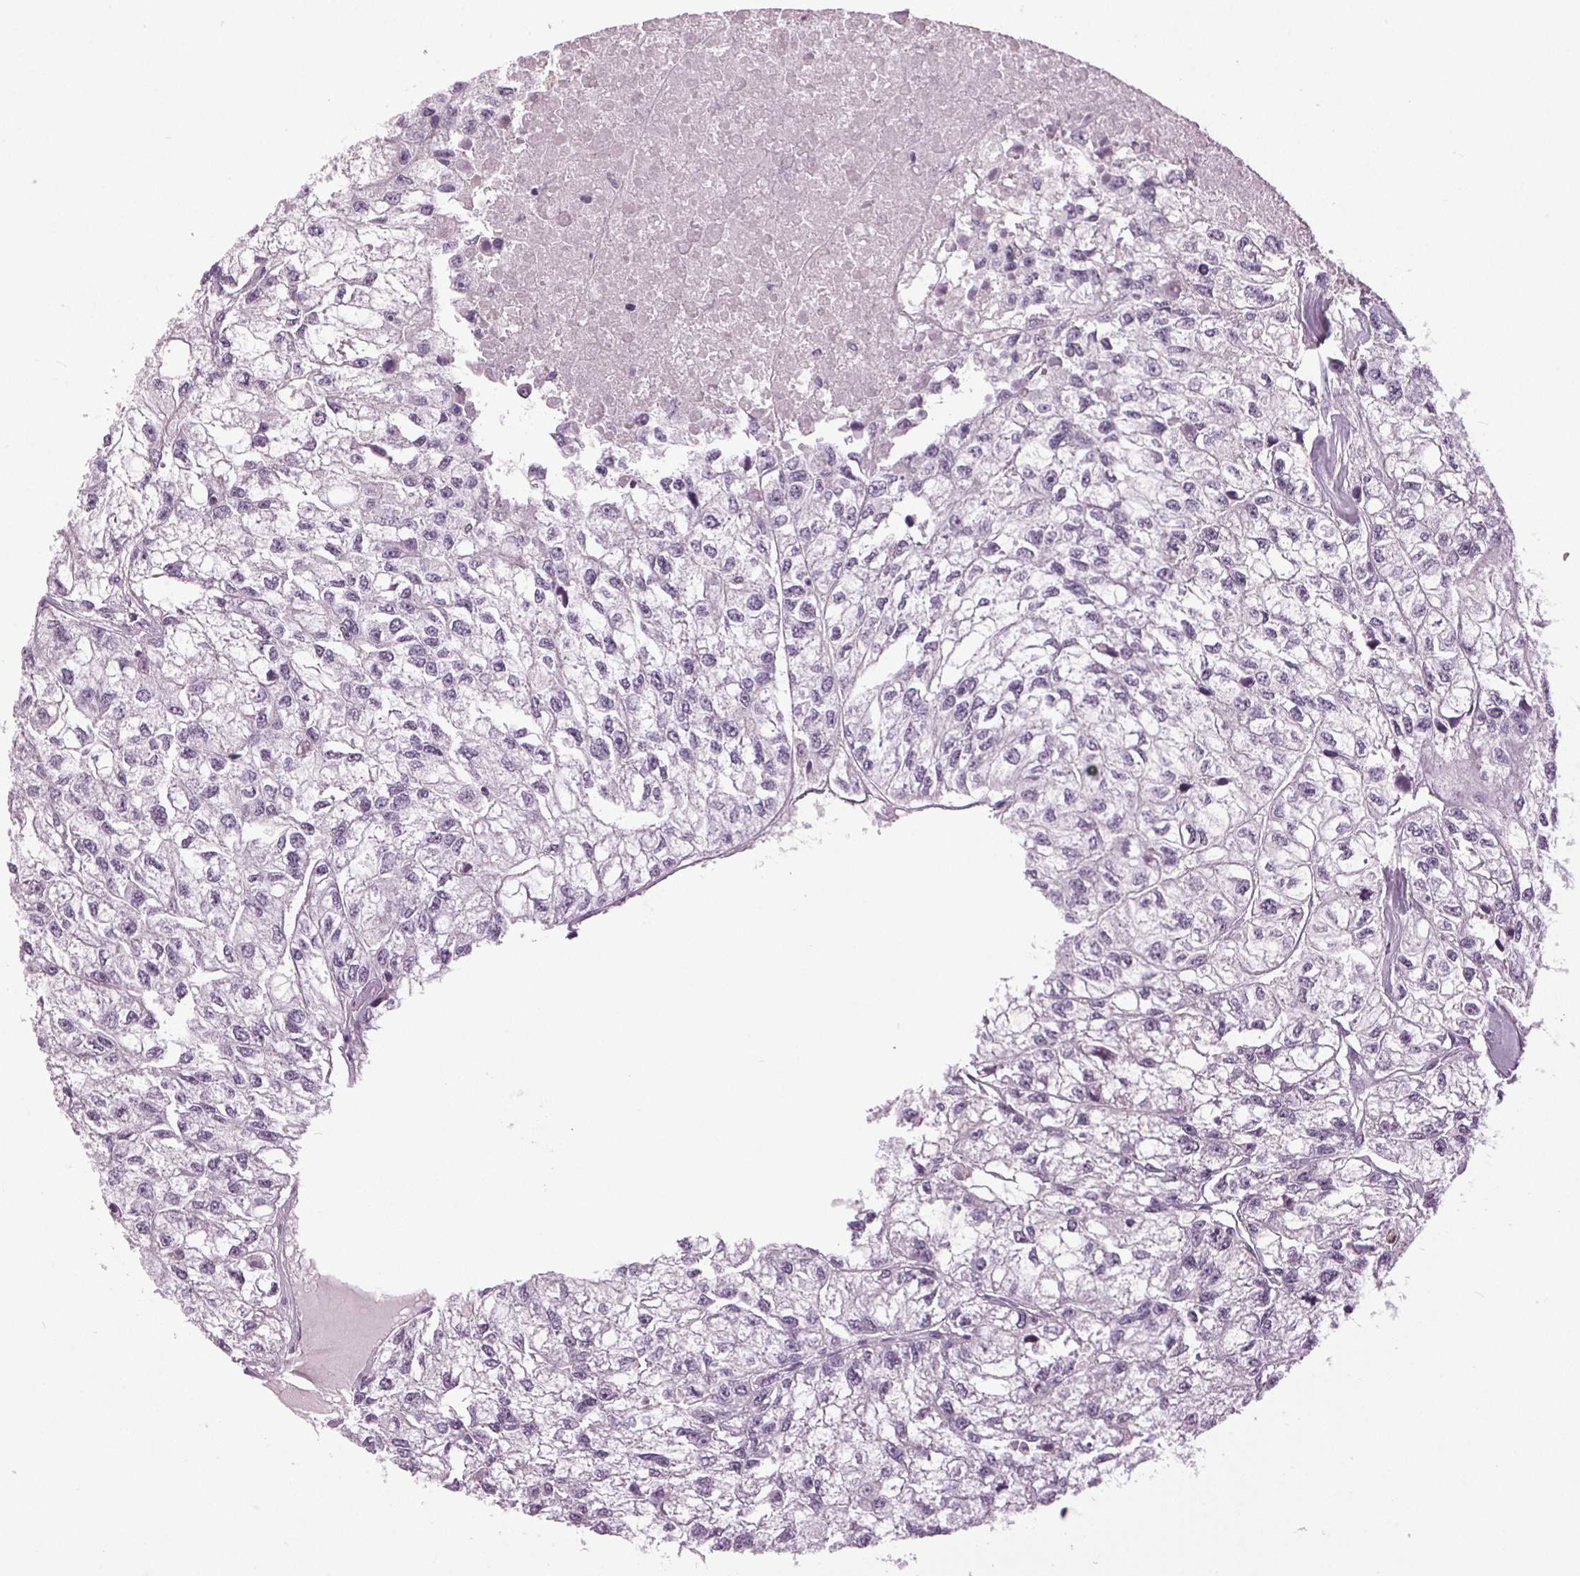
{"staining": {"intensity": "negative", "quantity": "none", "location": "none"}, "tissue": "renal cancer", "cell_type": "Tumor cells", "image_type": "cancer", "snomed": [{"axis": "morphology", "description": "Adenocarcinoma, NOS"}, {"axis": "topography", "description": "Kidney"}], "caption": "IHC of human renal cancer demonstrates no staining in tumor cells.", "gene": "DNAH12", "patient": {"sex": "male", "age": 56}}